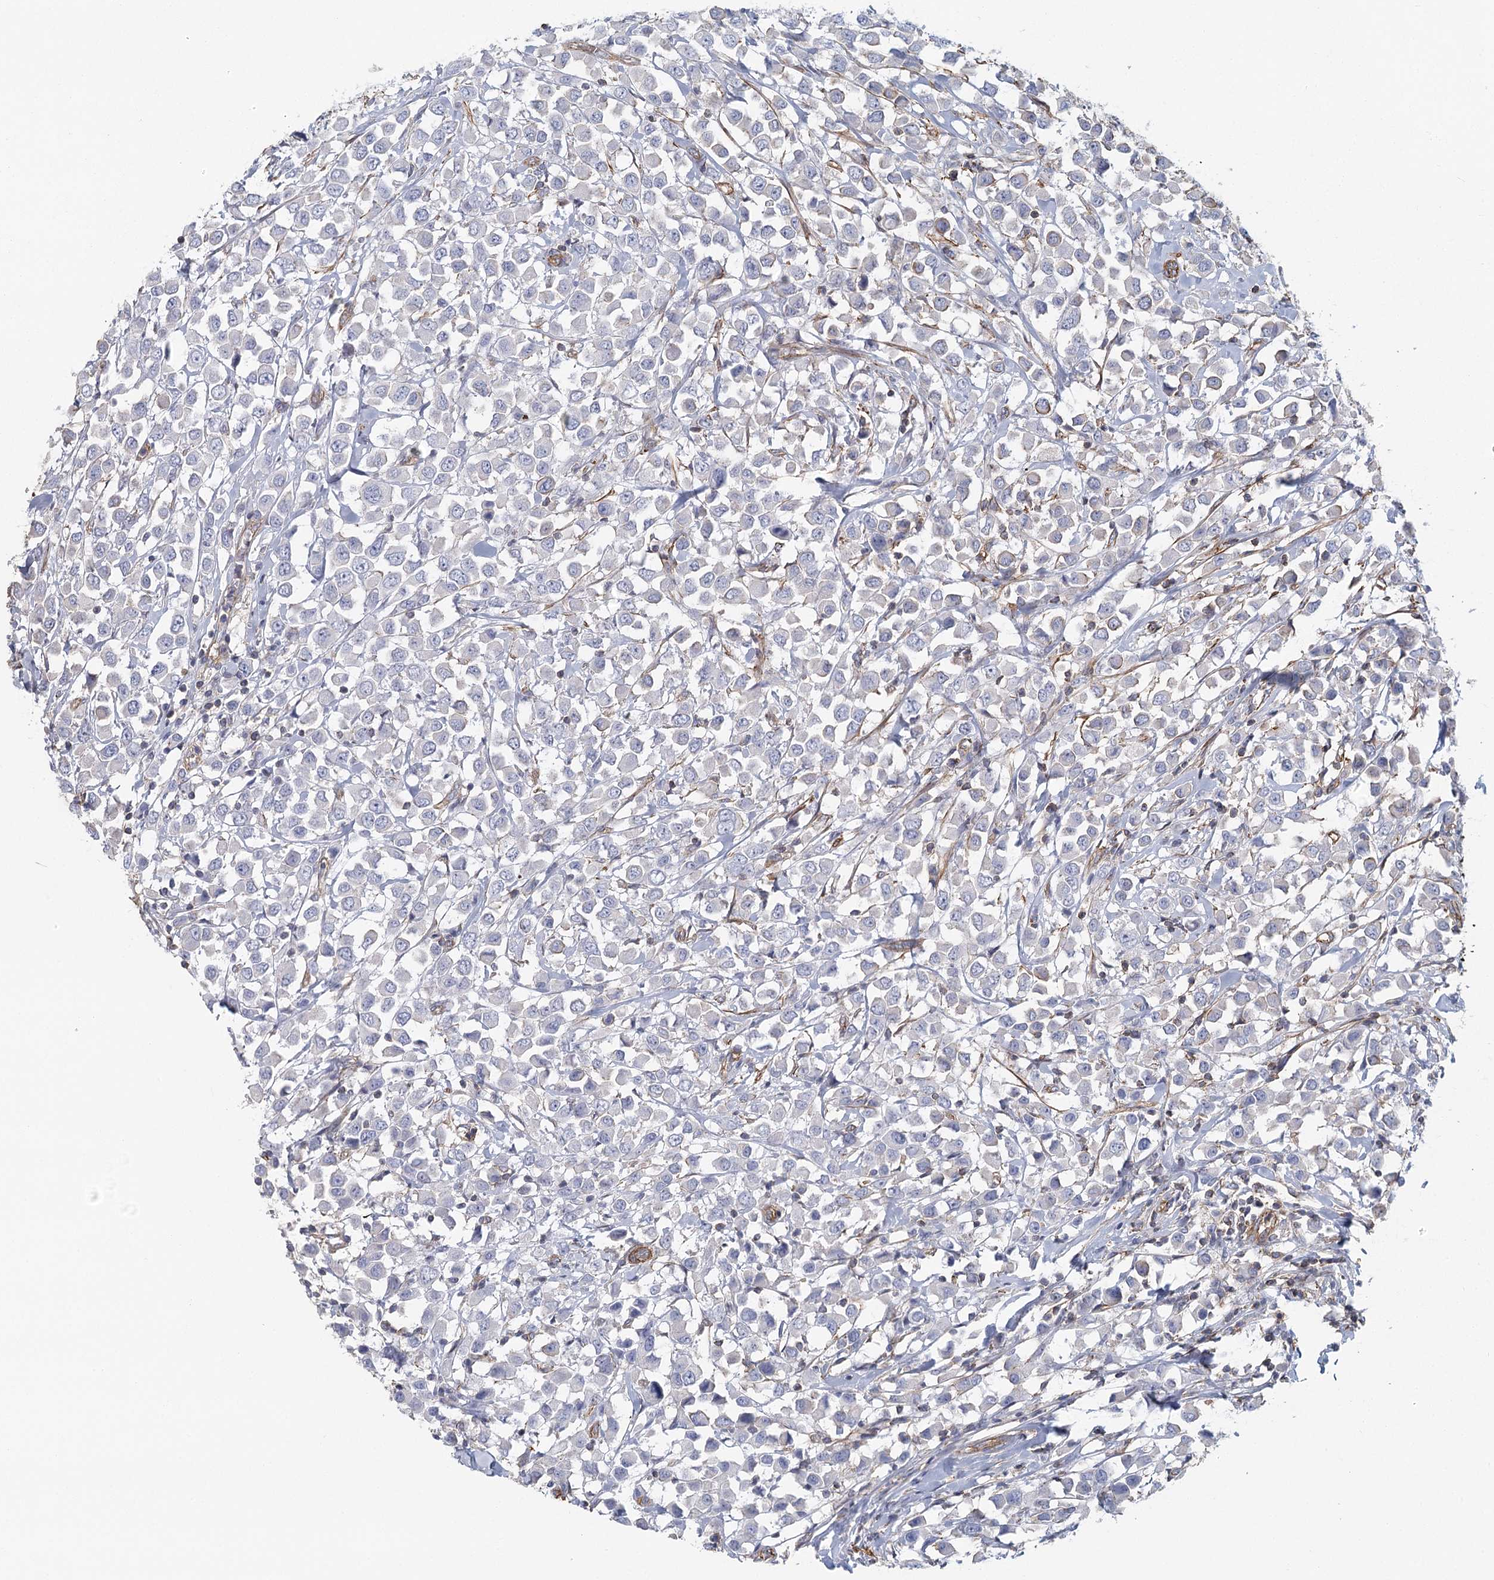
{"staining": {"intensity": "negative", "quantity": "none", "location": "none"}, "tissue": "breast cancer", "cell_type": "Tumor cells", "image_type": "cancer", "snomed": [{"axis": "morphology", "description": "Duct carcinoma"}, {"axis": "topography", "description": "Breast"}], "caption": "There is no significant expression in tumor cells of breast invasive ductal carcinoma. Nuclei are stained in blue.", "gene": "IFT46", "patient": {"sex": "female", "age": 61}}